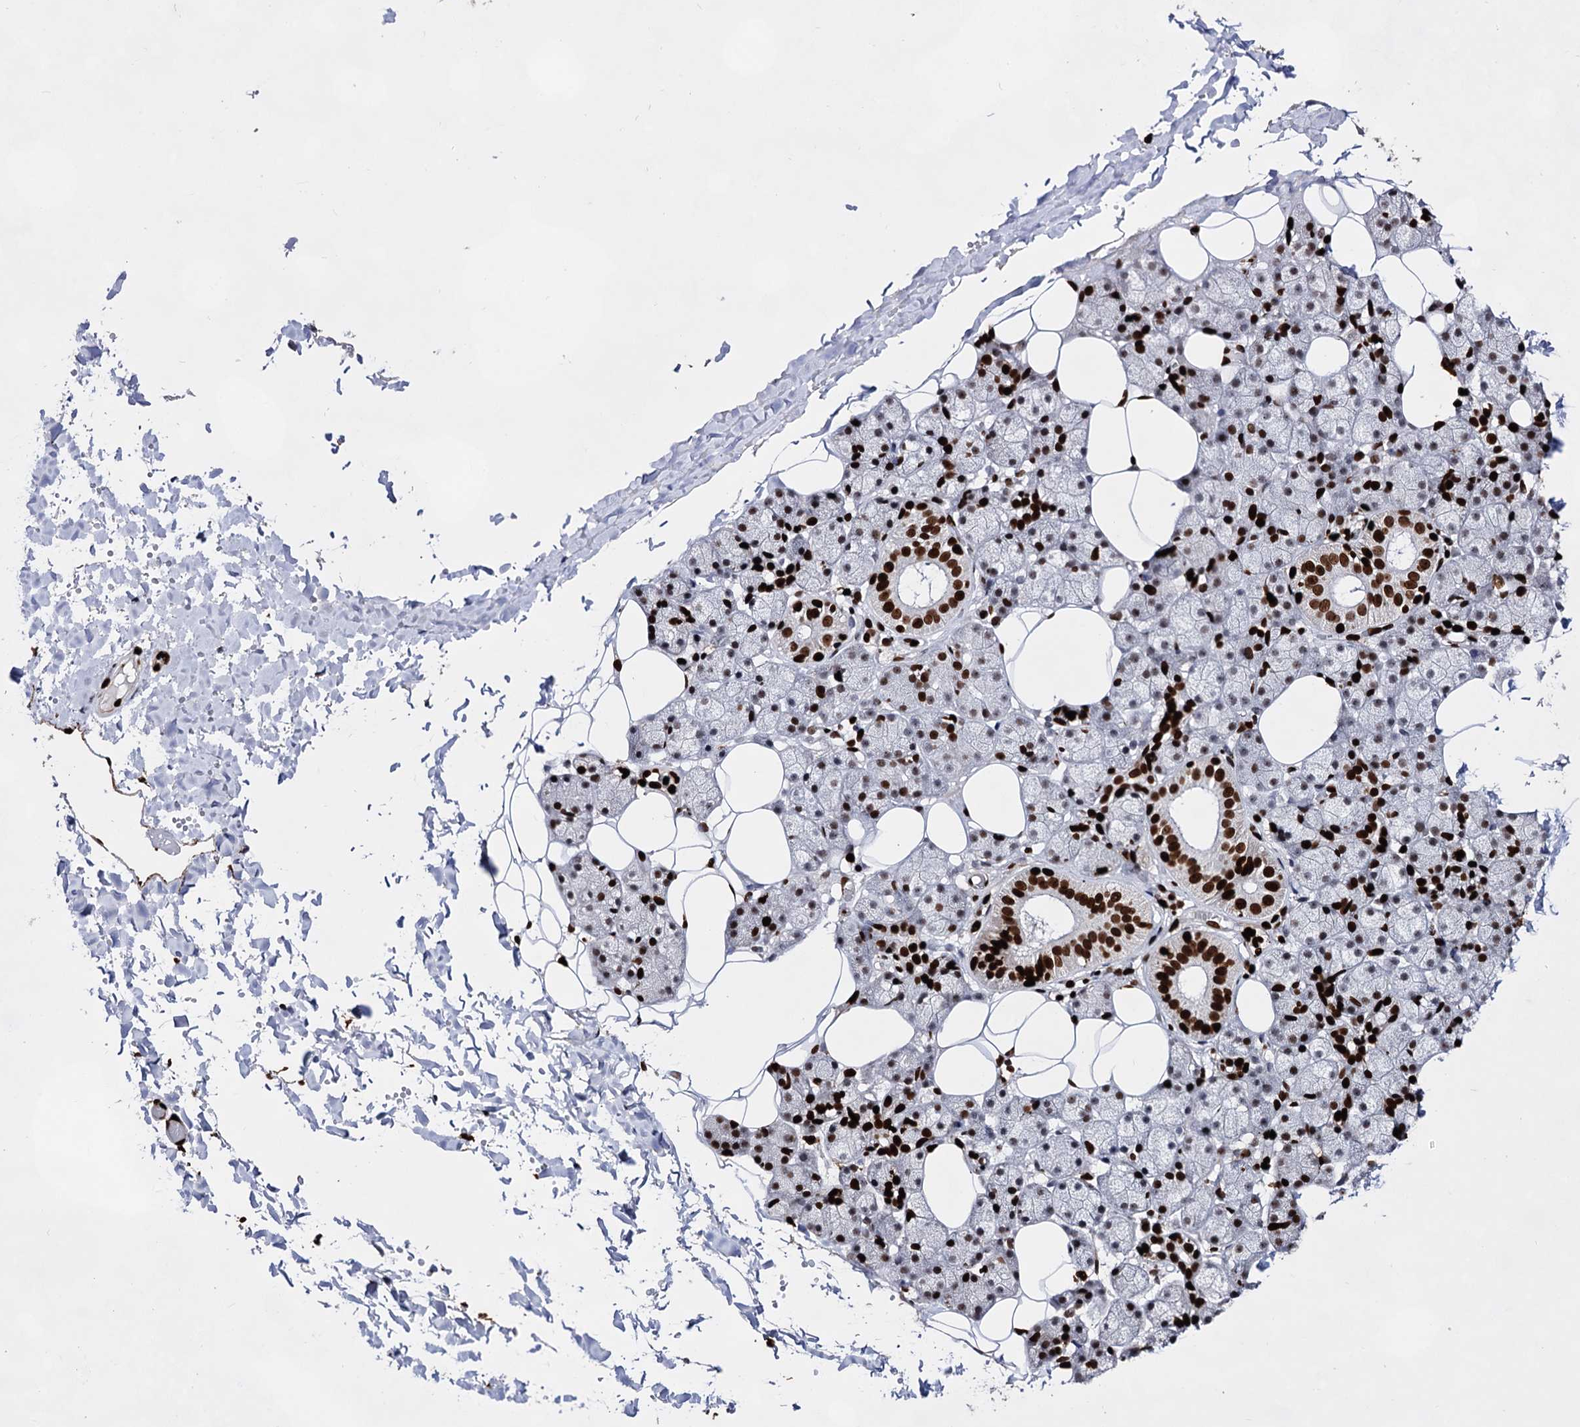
{"staining": {"intensity": "strong", "quantity": "25%-75%", "location": "nuclear"}, "tissue": "salivary gland", "cell_type": "Glandular cells", "image_type": "normal", "snomed": [{"axis": "morphology", "description": "Normal tissue, NOS"}, {"axis": "topography", "description": "Salivary gland"}], "caption": "DAB immunohistochemical staining of normal human salivary gland shows strong nuclear protein positivity in approximately 25%-75% of glandular cells. The staining was performed using DAB (3,3'-diaminobenzidine), with brown indicating positive protein expression. Nuclei are stained blue with hematoxylin.", "gene": "HMGB2", "patient": {"sex": "female", "age": 33}}